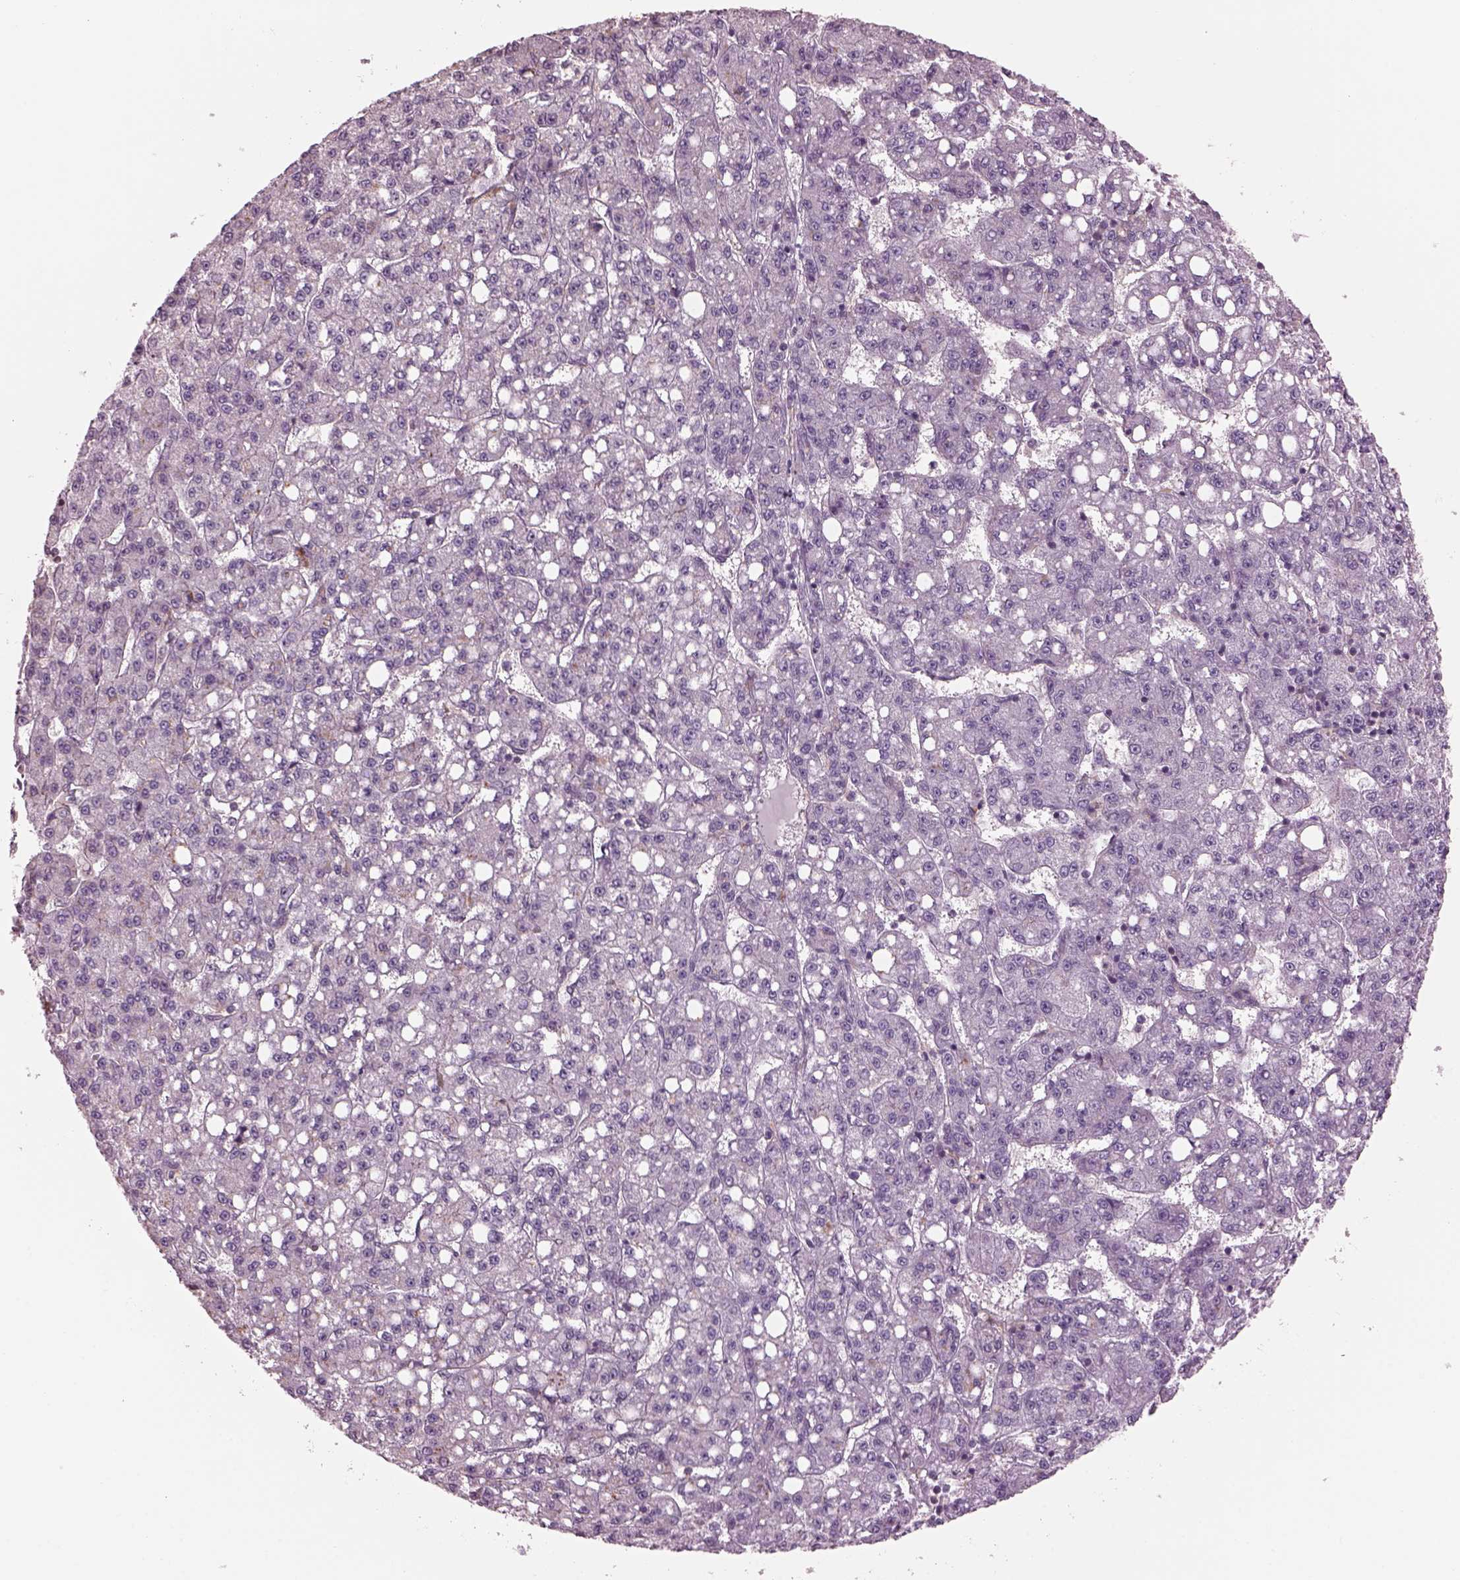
{"staining": {"intensity": "negative", "quantity": "none", "location": "none"}, "tissue": "liver cancer", "cell_type": "Tumor cells", "image_type": "cancer", "snomed": [{"axis": "morphology", "description": "Carcinoma, Hepatocellular, NOS"}, {"axis": "topography", "description": "Liver"}], "caption": "The immunohistochemistry (IHC) histopathology image has no significant staining in tumor cells of hepatocellular carcinoma (liver) tissue. Nuclei are stained in blue.", "gene": "SRI", "patient": {"sex": "female", "age": 65}}